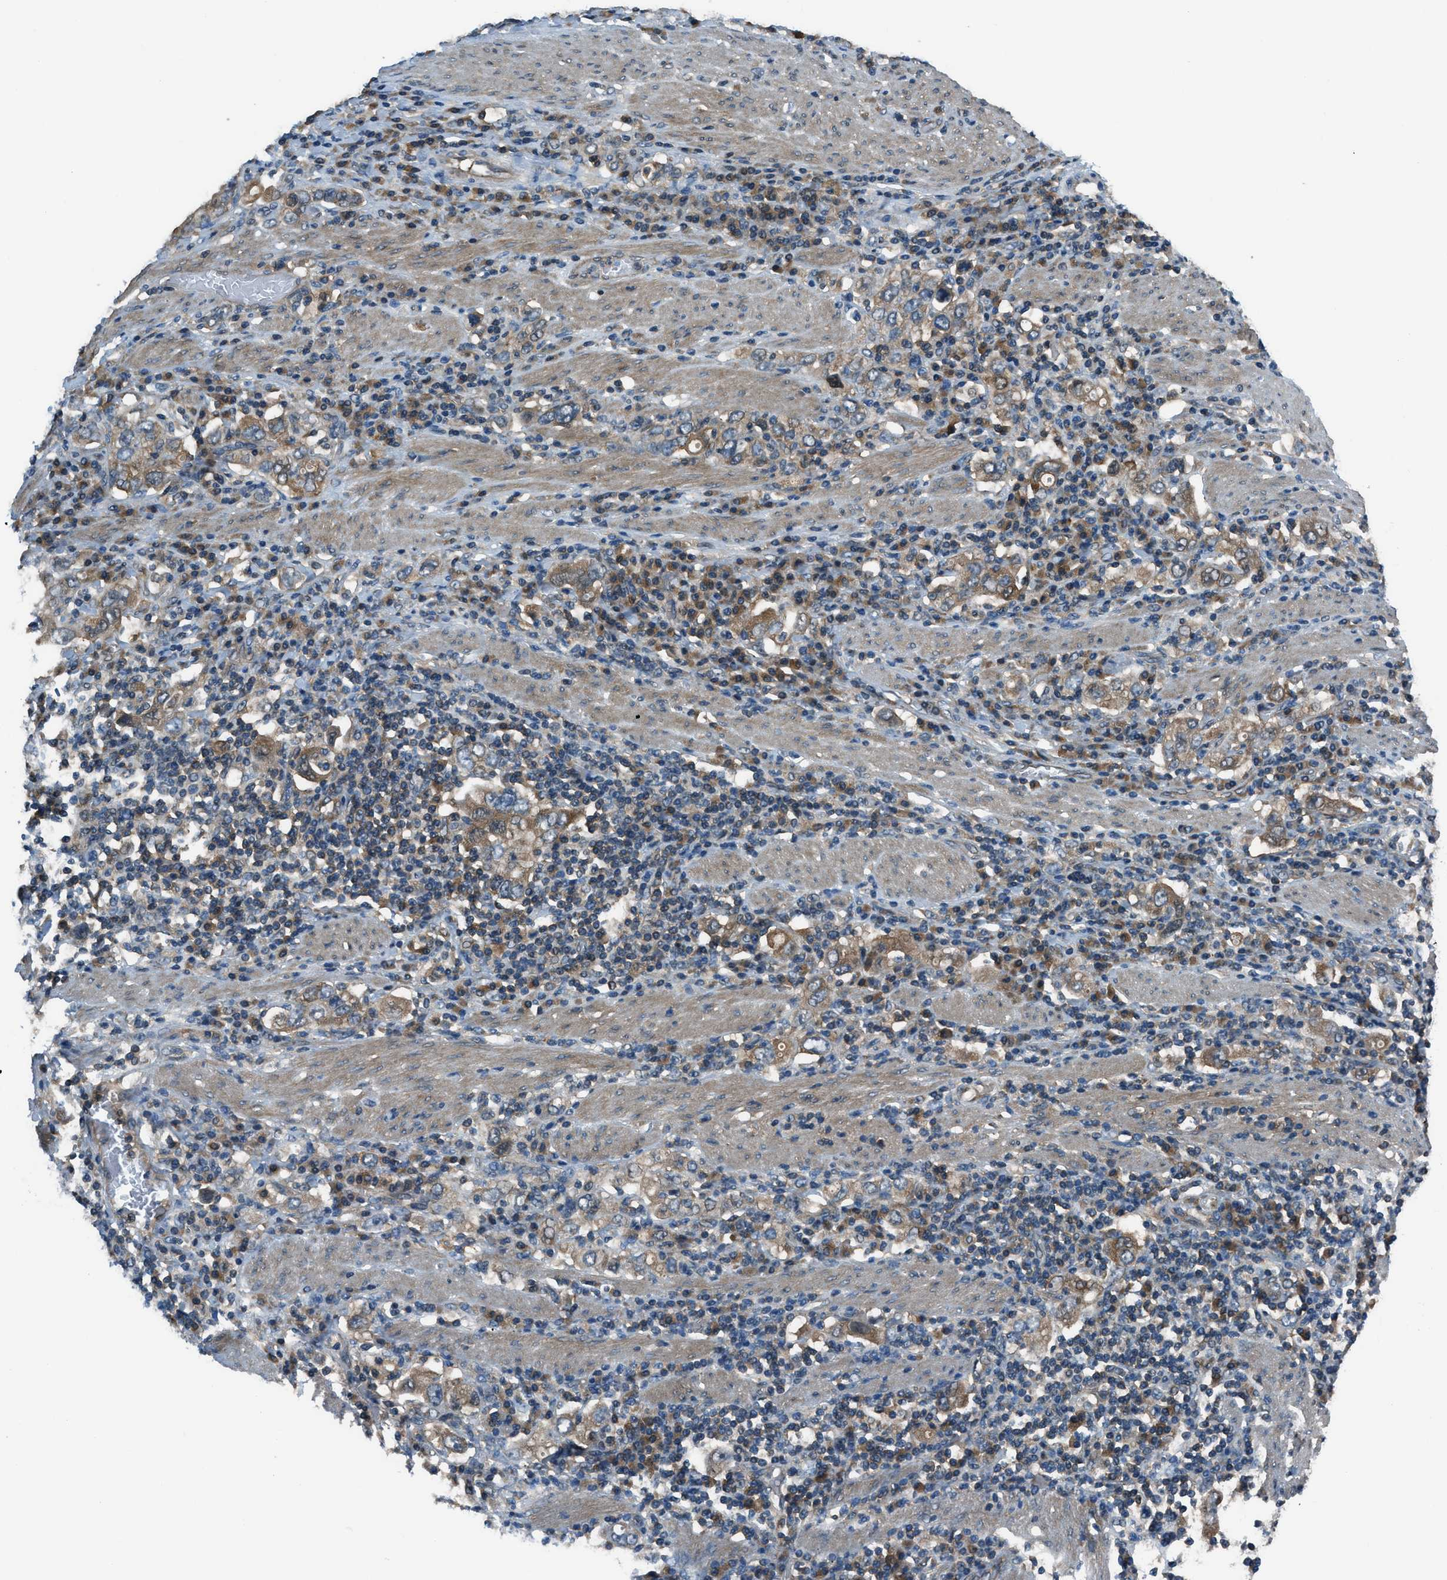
{"staining": {"intensity": "moderate", "quantity": "<25%", "location": "cytoplasmic/membranous"}, "tissue": "stomach cancer", "cell_type": "Tumor cells", "image_type": "cancer", "snomed": [{"axis": "morphology", "description": "Adenocarcinoma, NOS"}, {"axis": "topography", "description": "Stomach, upper"}], "caption": "DAB (3,3'-diaminobenzidine) immunohistochemical staining of human stomach cancer (adenocarcinoma) displays moderate cytoplasmic/membranous protein expression in about <25% of tumor cells.", "gene": "HEBP2", "patient": {"sex": "male", "age": 62}}